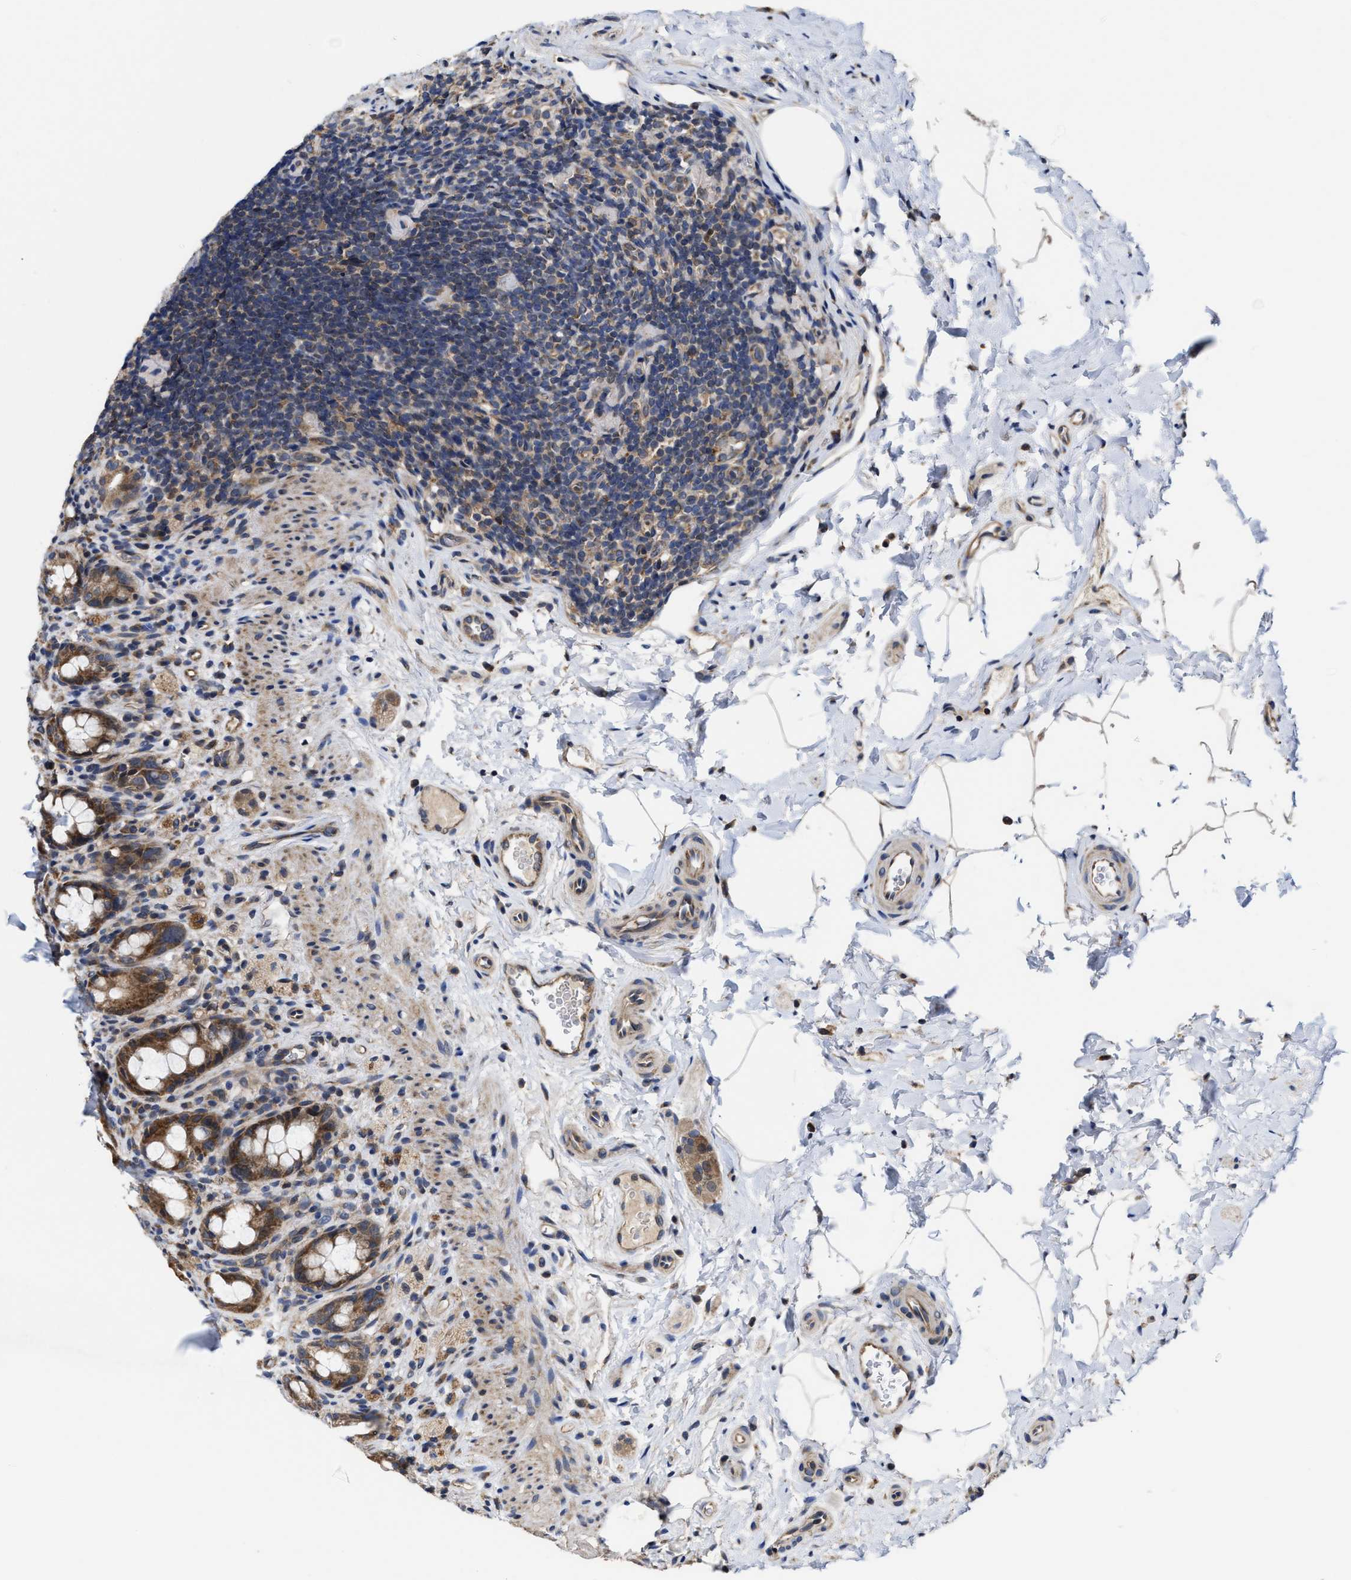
{"staining": {"intensity": "strong", "quantity": ">75%", "location": "cytoplasmic/membranous"}, "tissue": "rectum", "cell_type": "Glandular cells", "image_type": "normal", "snomed": [{"axis": "morphology", "description": "Normal tissue, NOS"}, {"axis": "topography", "description": "Rectum"}], "caption": "Unremarkable rectum exhibits strong cytoplasmic/membranous staining in approximately >75% of glandular cells, visualized by immunohistochemistry.", "gene": "TRAF6", "patient": {"sex": "male", "age": 44}}